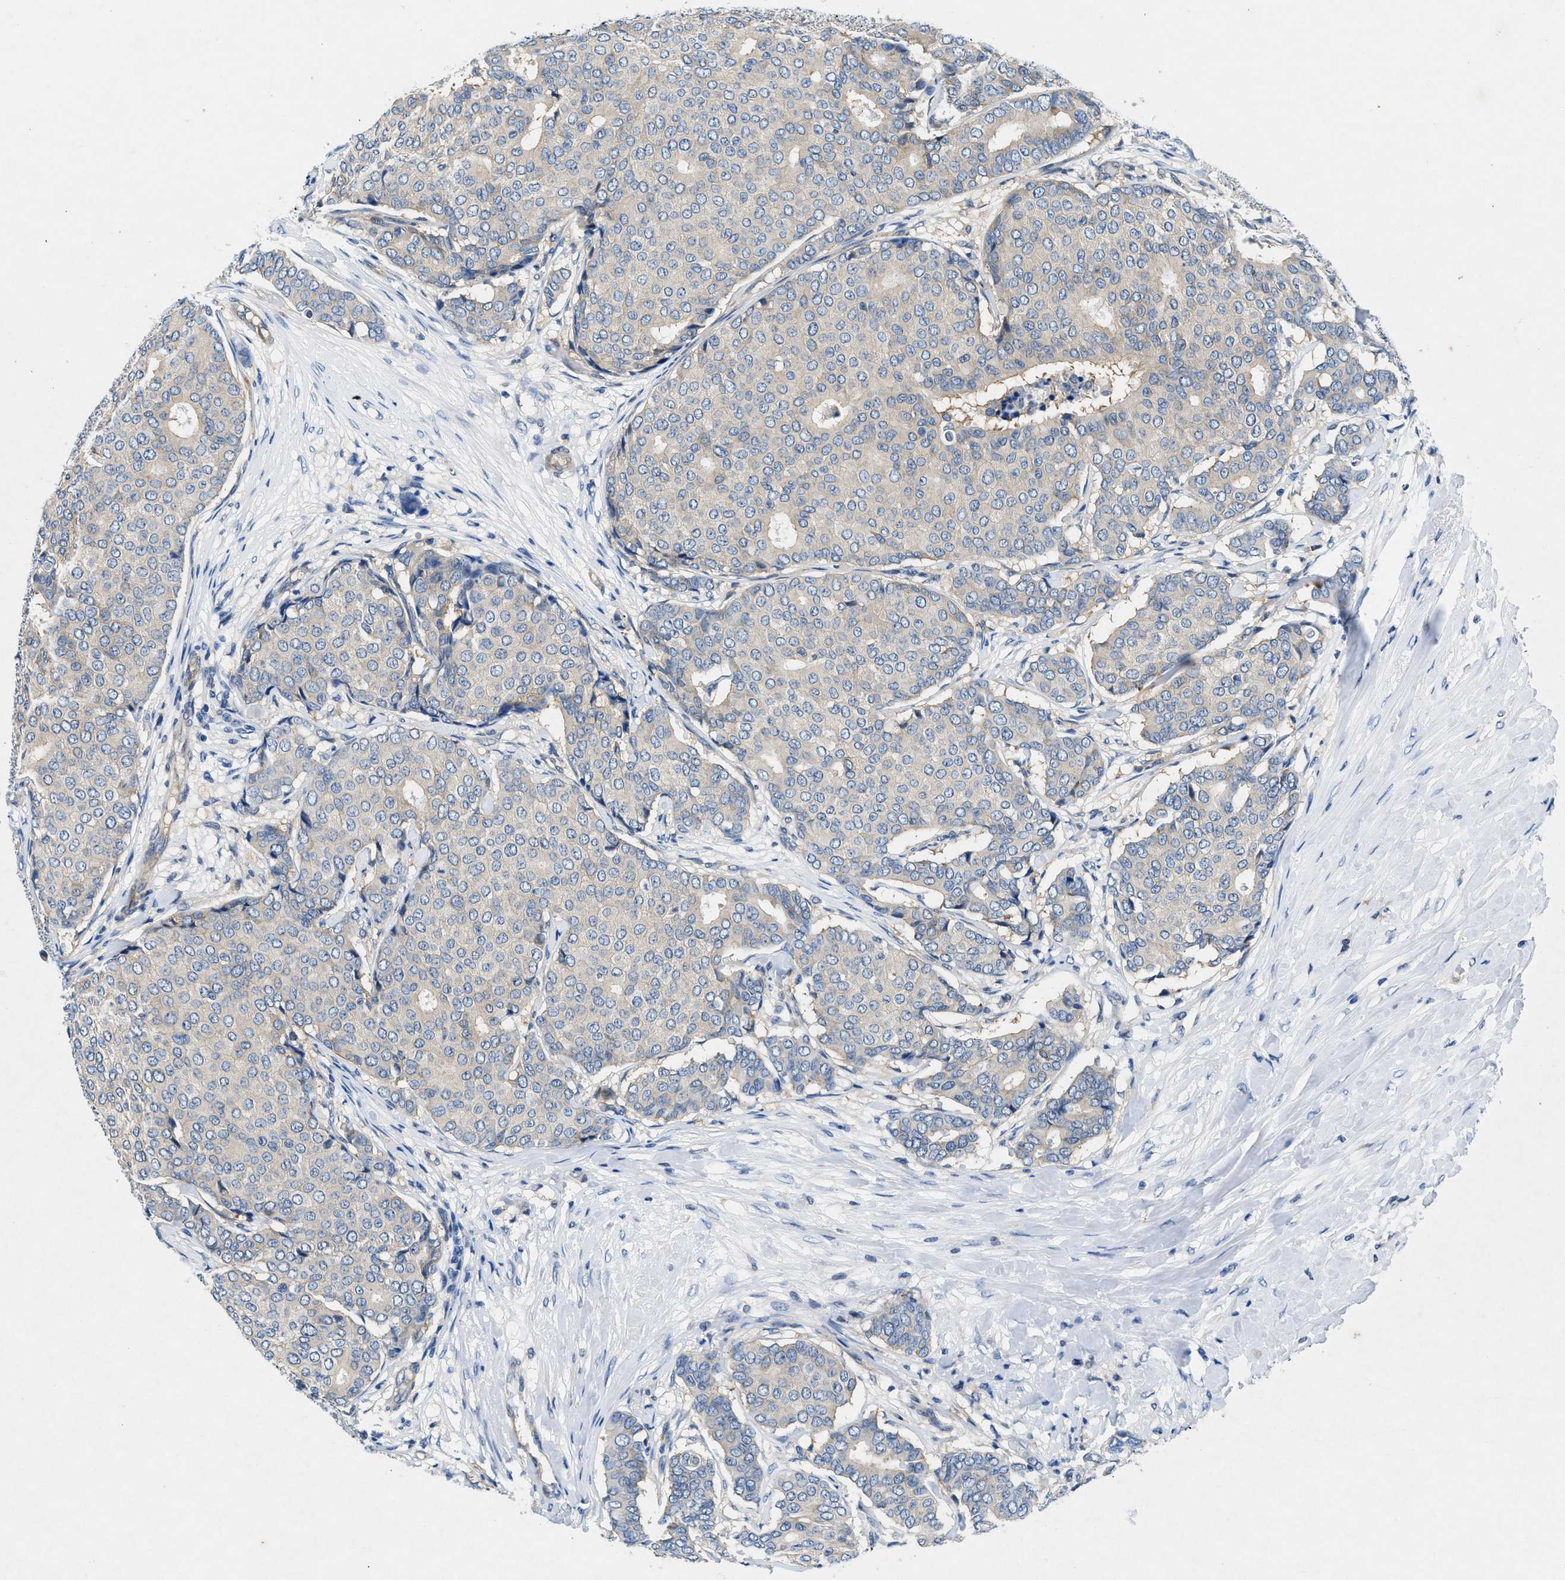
{"staining": {"intensity": "negative", "quantity": "none", "location": "none"}, "tissue": "breast cancer", "cell_type": "Tumor cells", "image_type": "cancer", "snomed": [{"axis": "morphology", "description": "Duct carcinoma"}, {"axis": "topography", "description": "Breast"}], "caption": "Immunohistochemical staining of human breast intraductal carcinoma displays no significant expression in tumor cells.", "gene": "COPS2", "patient": {"sex": "female", "age": 75}}